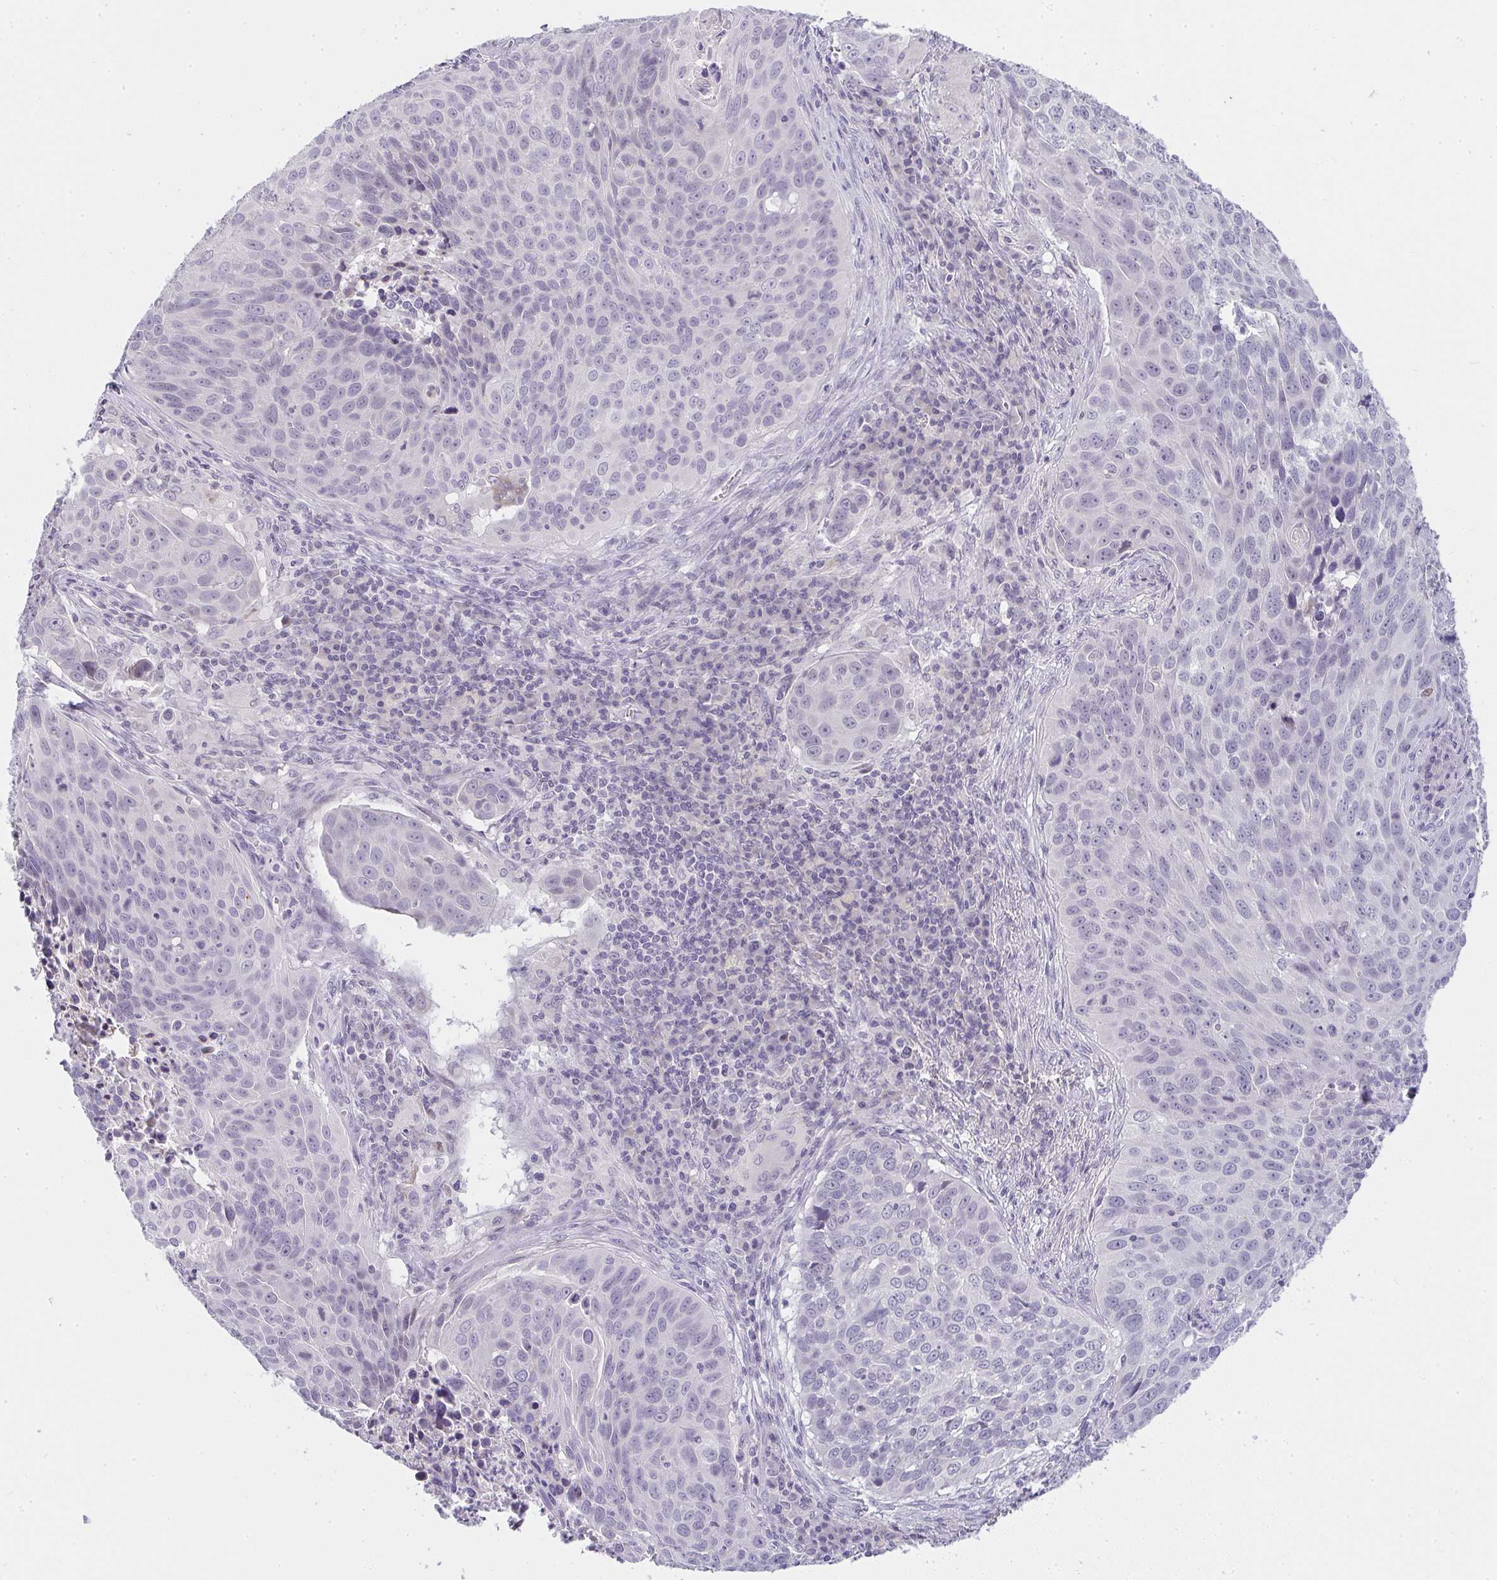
{"staining": {"intensity": "negative", "quantity": "none", "location": "none"}, "tissue": "lung cancer", "cell_type": "Tumor cells", "image_type": "cancer", "snomed": [{"axis": "morphology", "description": "Squamous cell carcinoma, NOS"}, {"axis": "topography", "description": "Lung"}], "caption": "A histopathology image of human lung squamous cell carcinoma is negative for staining in tumor cells.", "gene": "CACNA1S", "patient": {"sex": "male", "age": 78}}